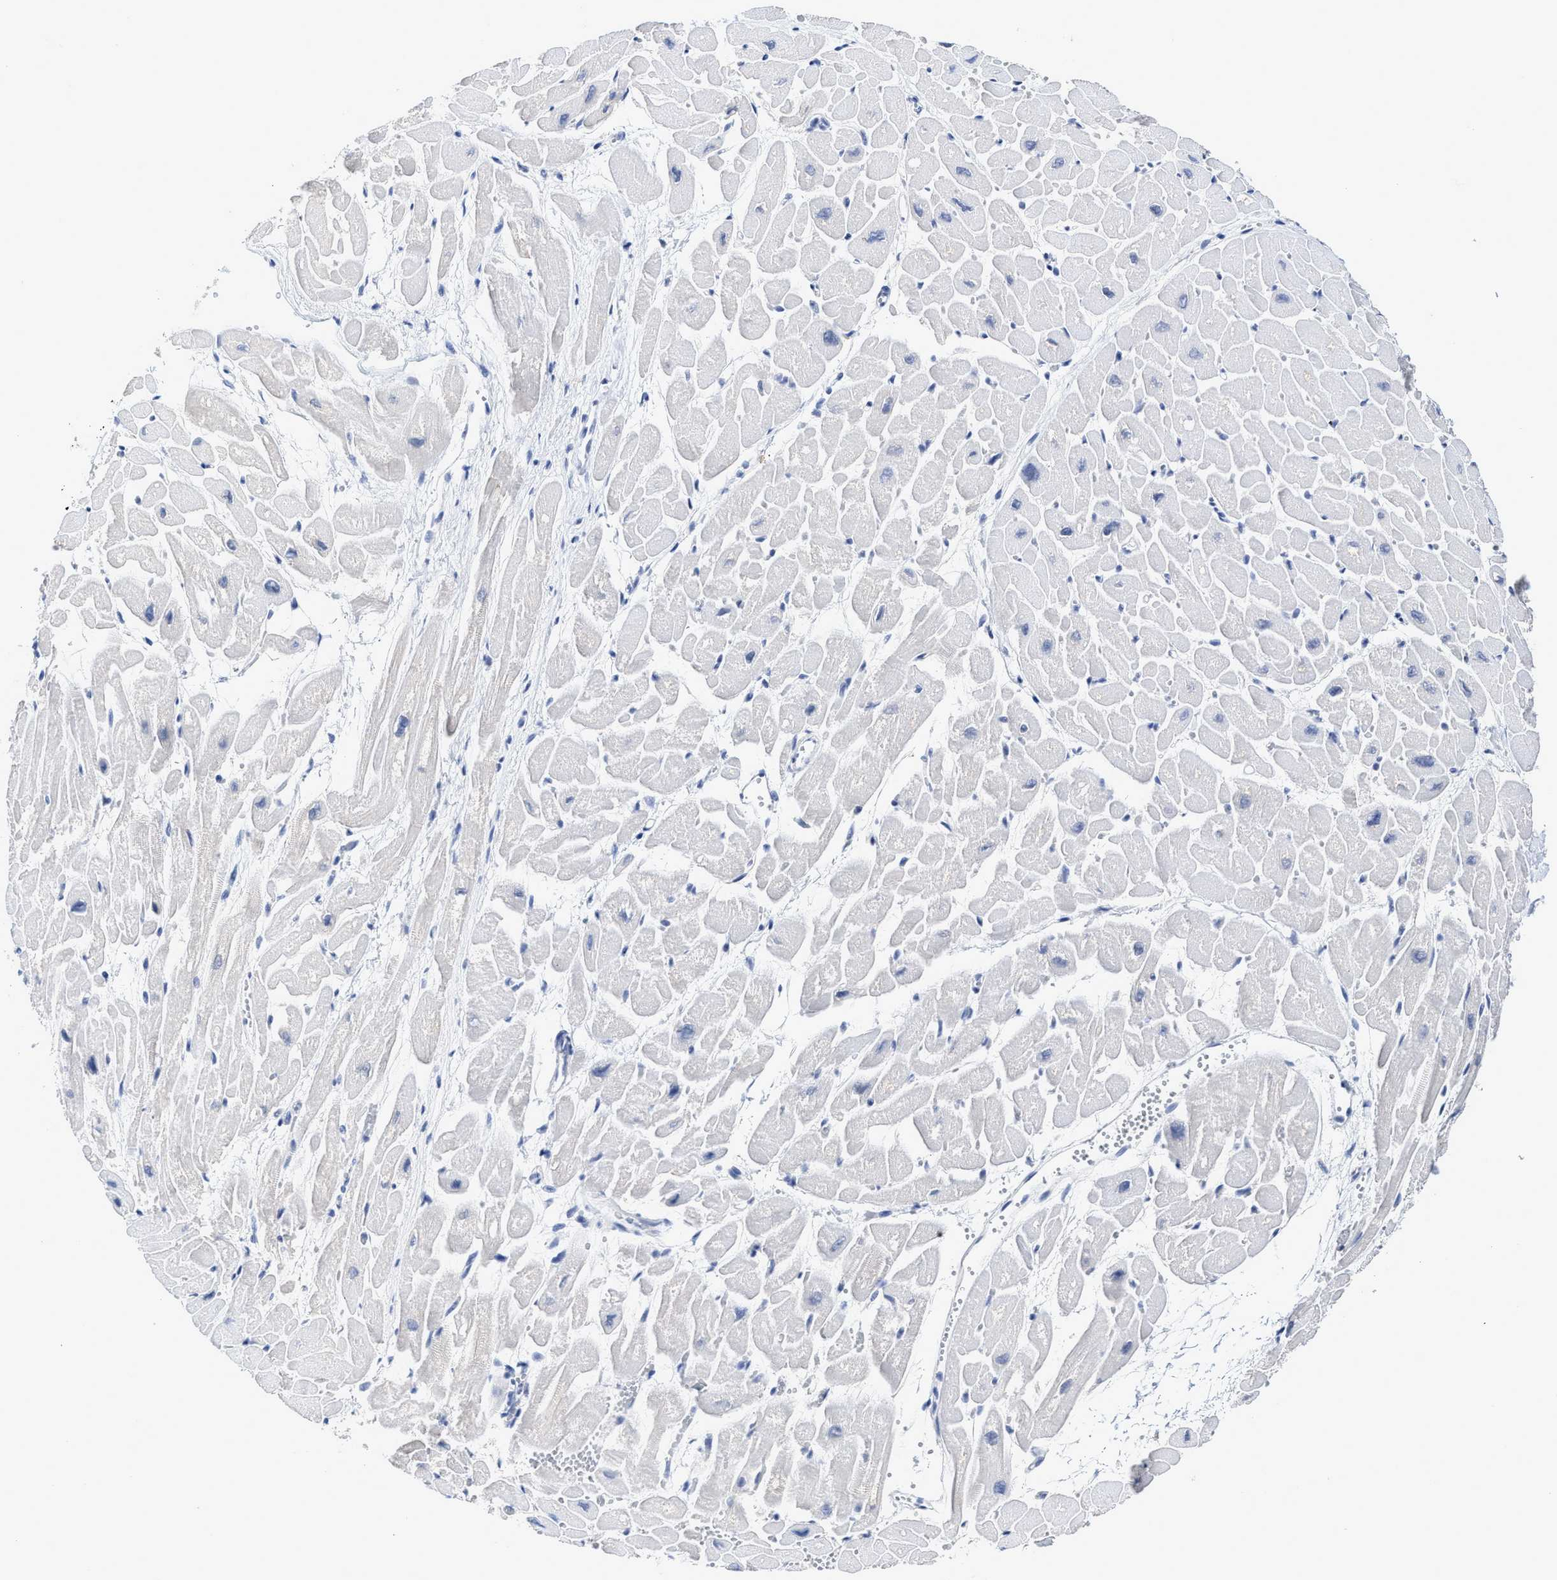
{"staining": {"intensity": "negative", "quantity": "none", "location": "none"}, "tissue": "heart muscle", "cell_type": "Cardiomyocytes", "image_type": "normal", "snomed": [{"axis": "morphology", "description": "Normal tissue, NOS"}, {"axis": "topography", "description": "Heart"}], "caption": "Immunohistochemical staining of unremarkable heart muscle demonstrates no significant expression in cardiomyocytes.", "gene": "C2", "patient": {"sex": "male", "age": 45}}